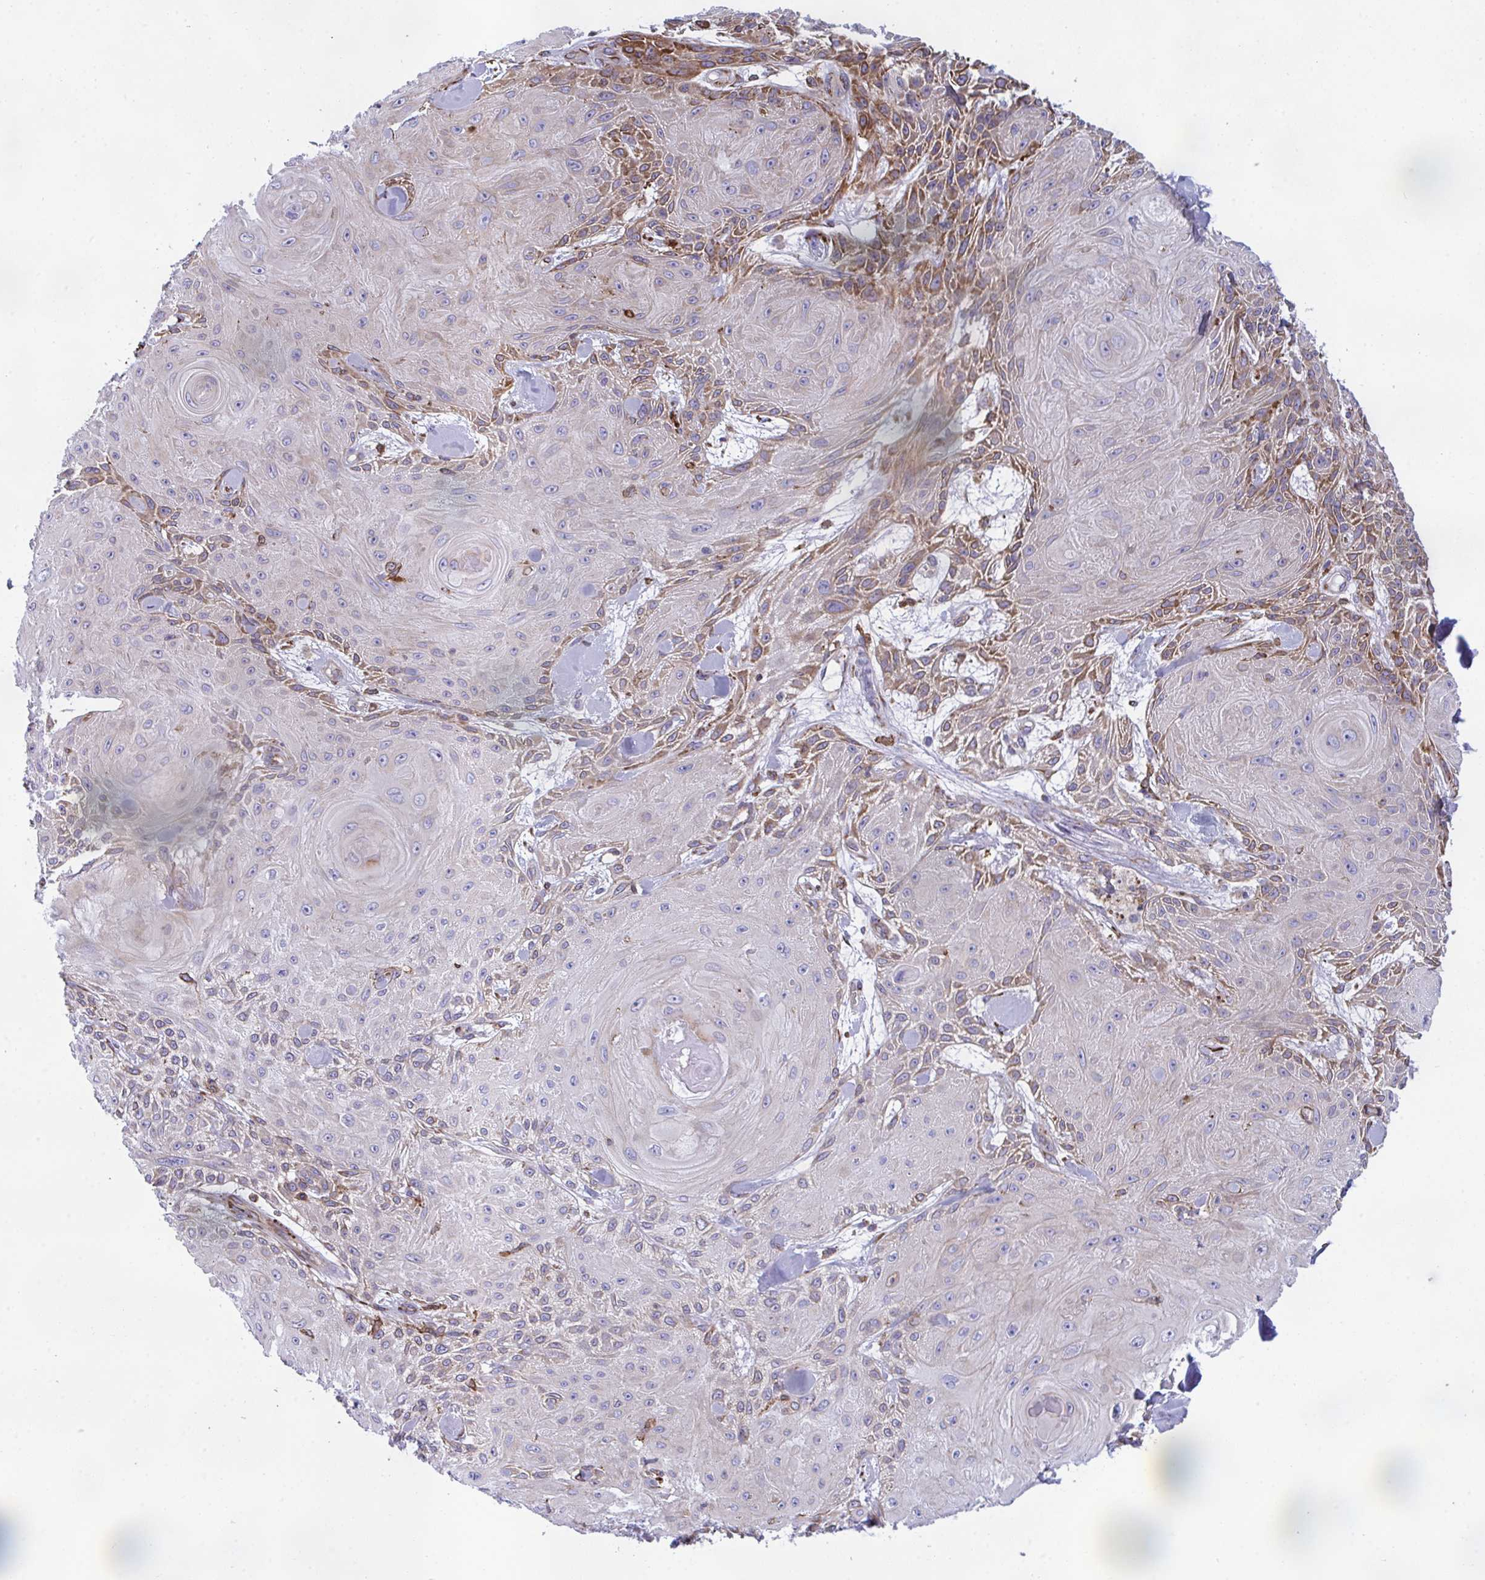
{"staining": {"intensity": "moderate", "quantity": "<25%", "location": "cytoplasmic/membranous"}, "tissue": "skin cancer", "cell_type": "Tumor cells", "image_type": "cancer", "snomed": [{"axis": "morphology", "description": "Squamous cell carcinoma, NOS"}, {"axis": "topography", "description": "Skin"}], "caption": "An image of skin squamous cell carcinoma stained for a protein exhibits moderate cytoplasmic/membranous brown staining in tumor cells. The staining is performed using DAB brown chromogen to label protein expression. The nuclei are counter-stained blue using hematoxylin.", "gene": "PEAK3", "patient": {"sex": "male", "age": 88}}